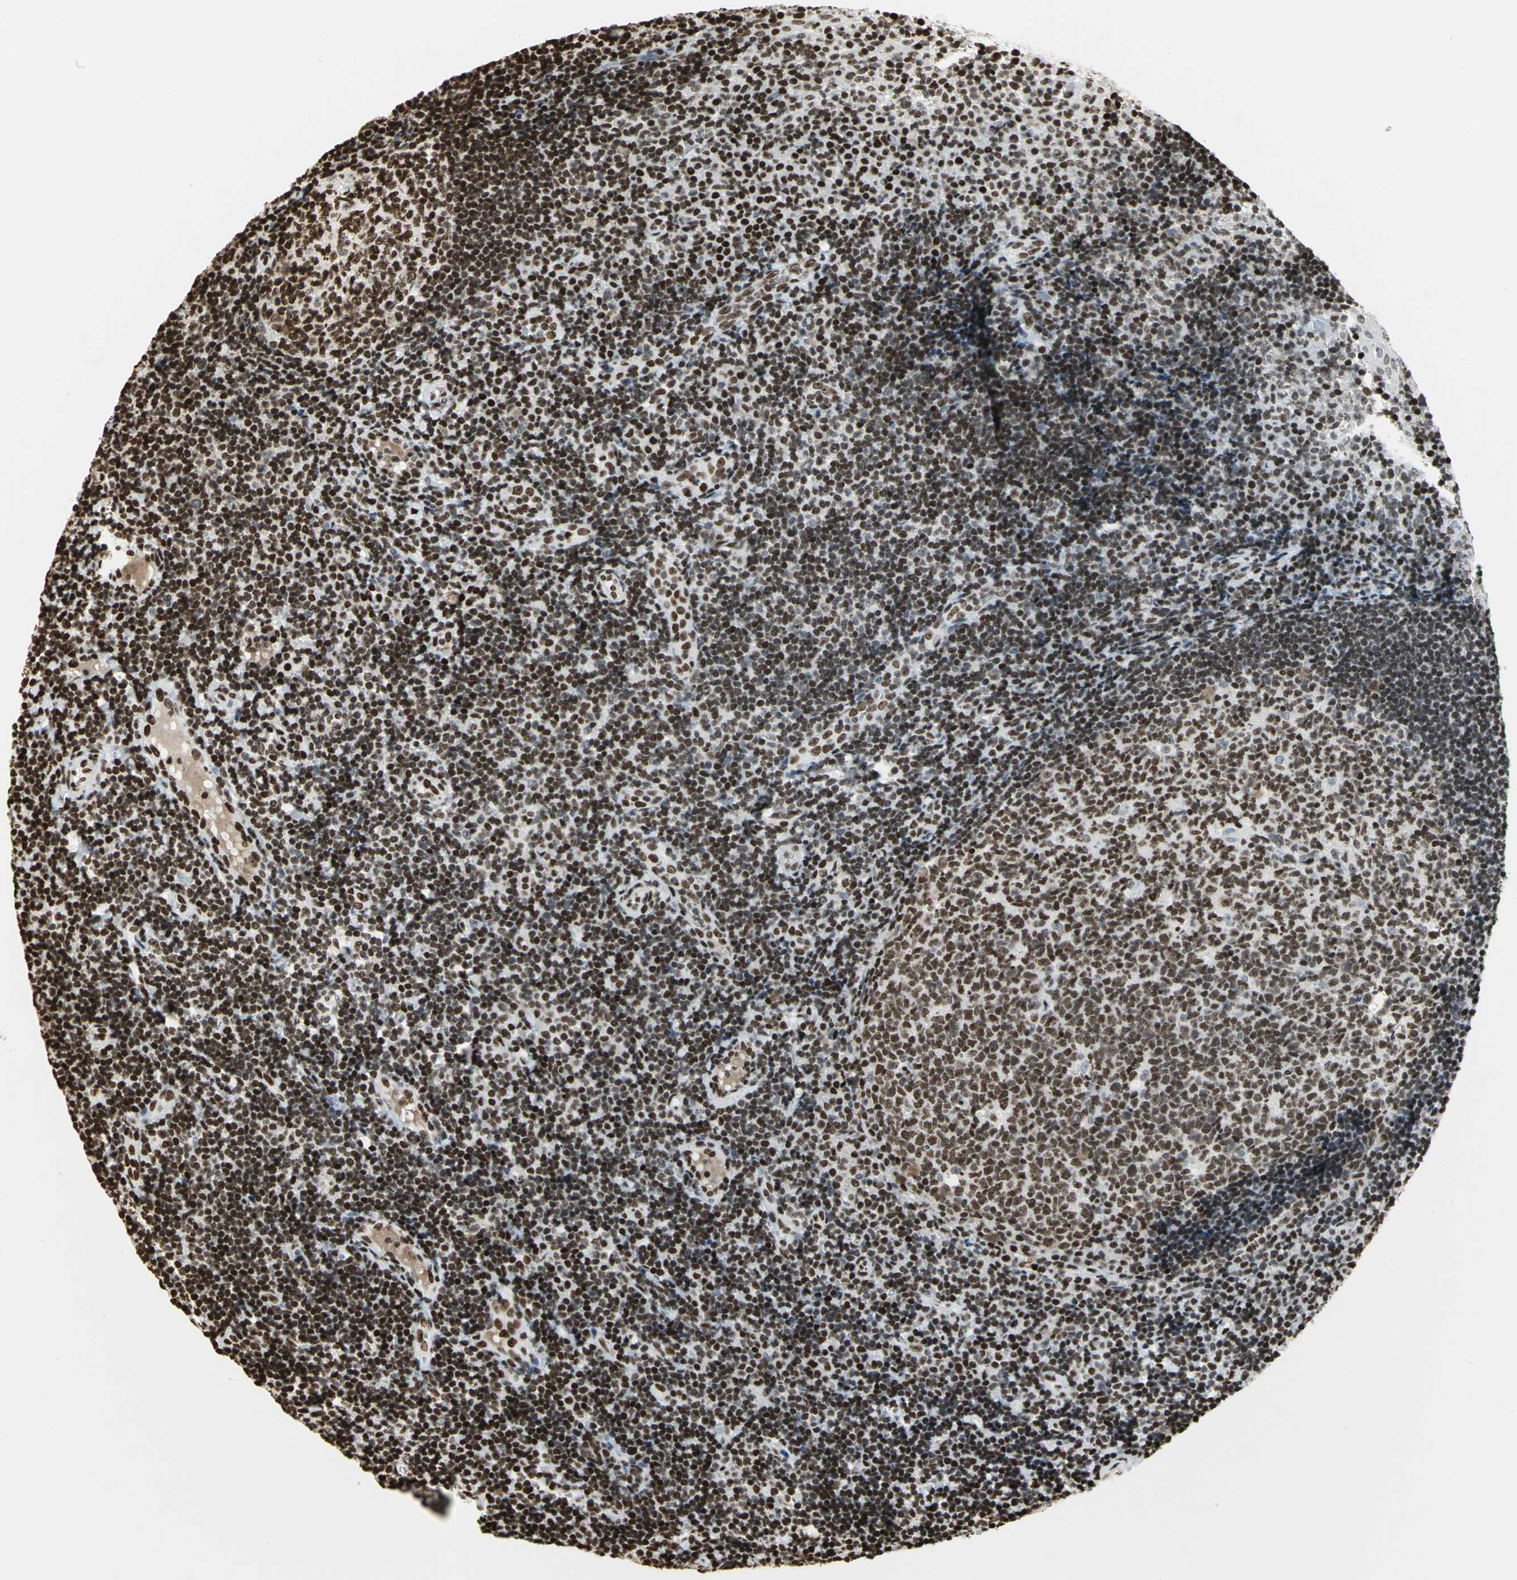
{"staining": {"intensity": "strong", "quantity": ">75%", "location": "nuclear"}, "tissue": "tonsil", "cell_type": "Germinal center cells", "image_type": "normal", "snomed": [{"axis": "morphology", "description": "Normal tissue, NOS"}, {"axis": "topography", "description": "Tonsil"}], "caption": "Human tonsil stained with a brown dye shows strong nuclear positive staining in about >75% of germinal center cells.", "gene": "HMGB1", "patient": {"sex": "female", "age": 40}}